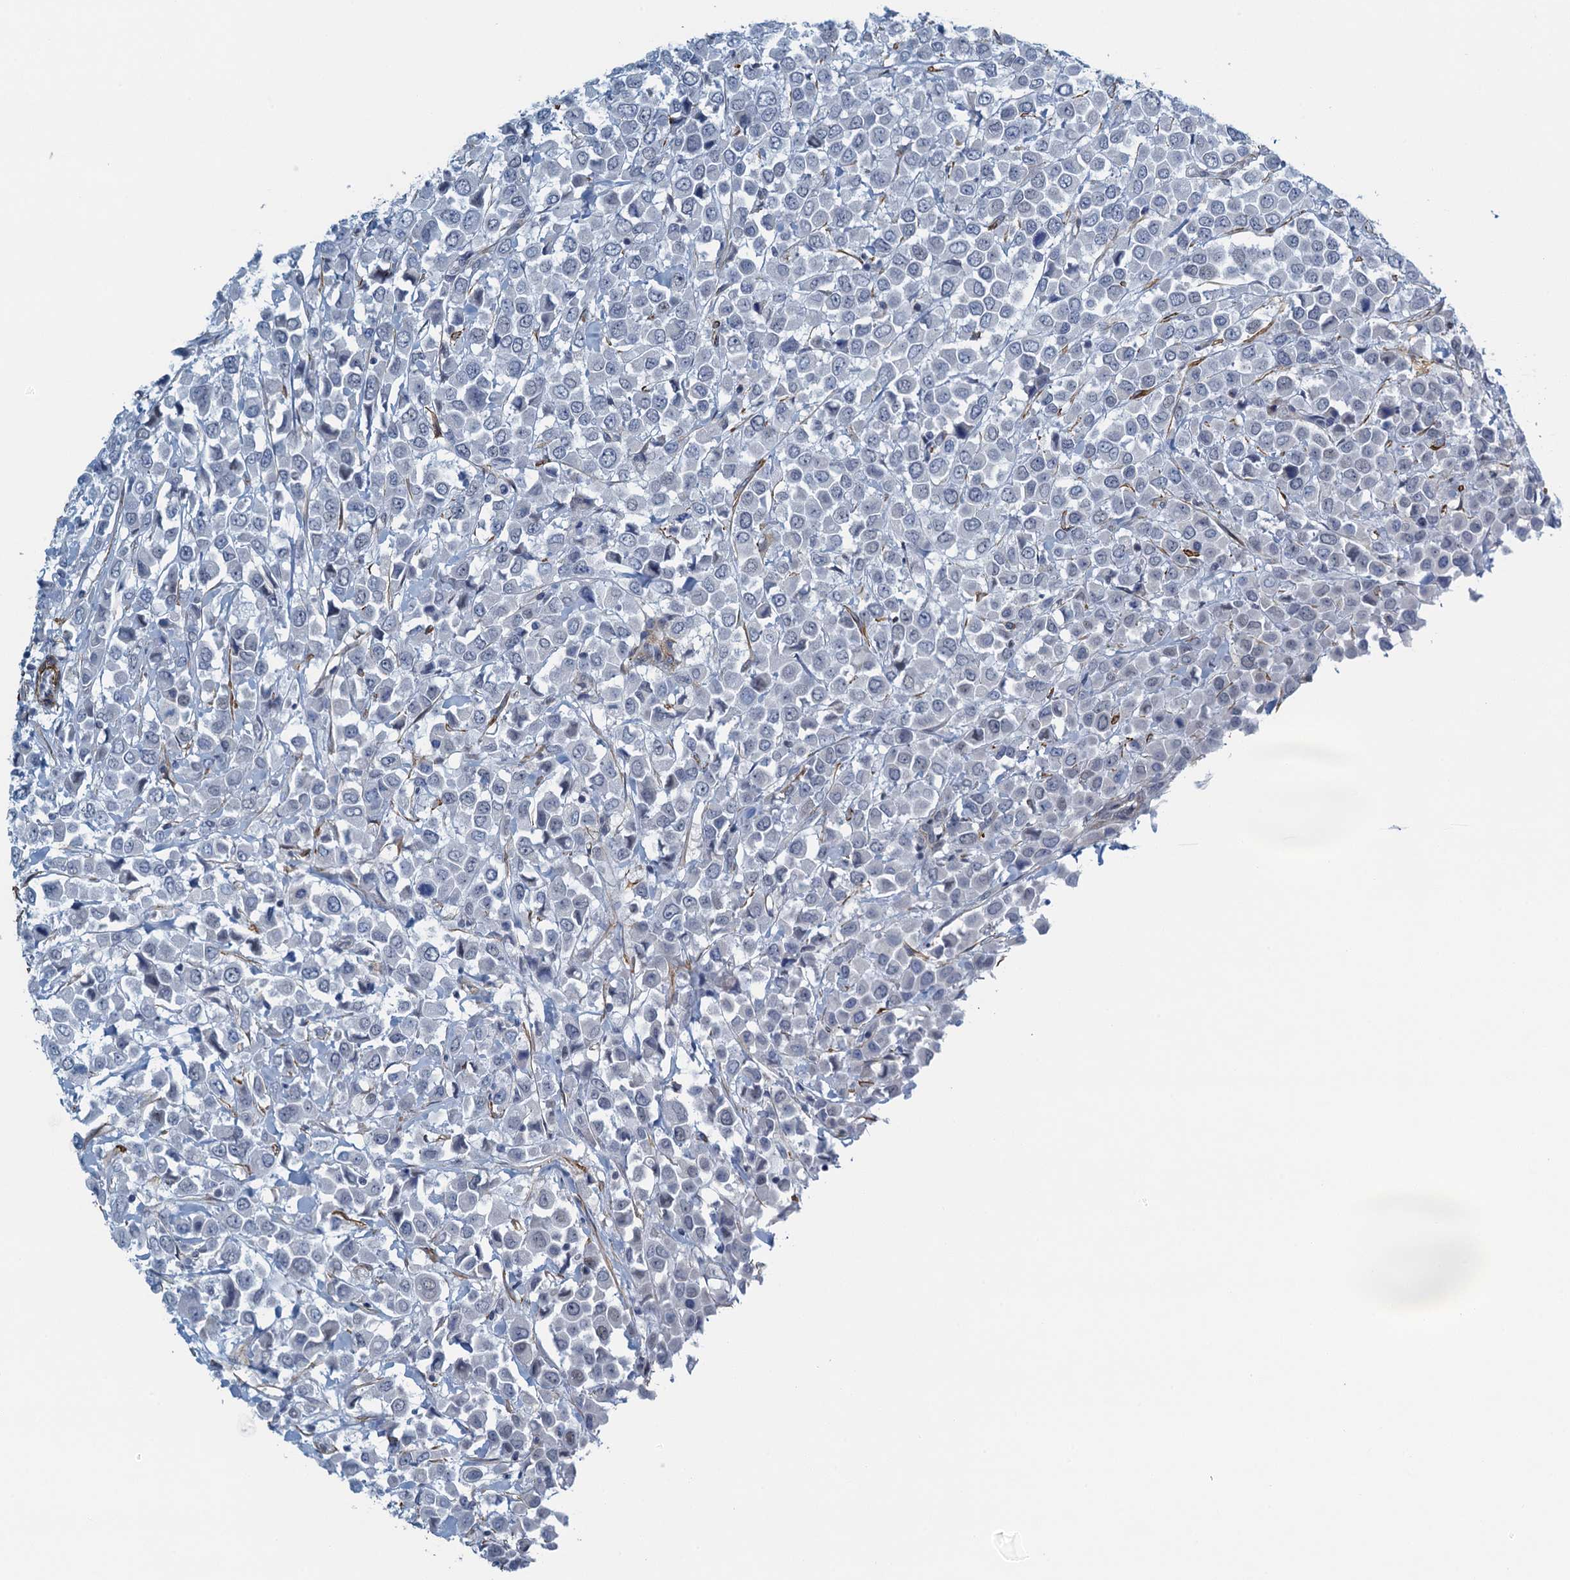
{"staining": {"intensity": "negative", "quantity": "none", "location": "none"}, "tissue": "breast cancer", "cell_type": "Tumor cells", "image_type": "cancer", "snomed": [{"axis": "morphology", "description": "Duct carcinoma"}, {"axis": "topography", "description": "Breast"}], "caption": "This is a micrograph of immunohistochemistry (IHC) staining of breast cancer (invasive ductal carcinoma), which shows no positivity in tumor cells.", "gene": "ALG2", "patient": {"sex": "female", "age": 61}}